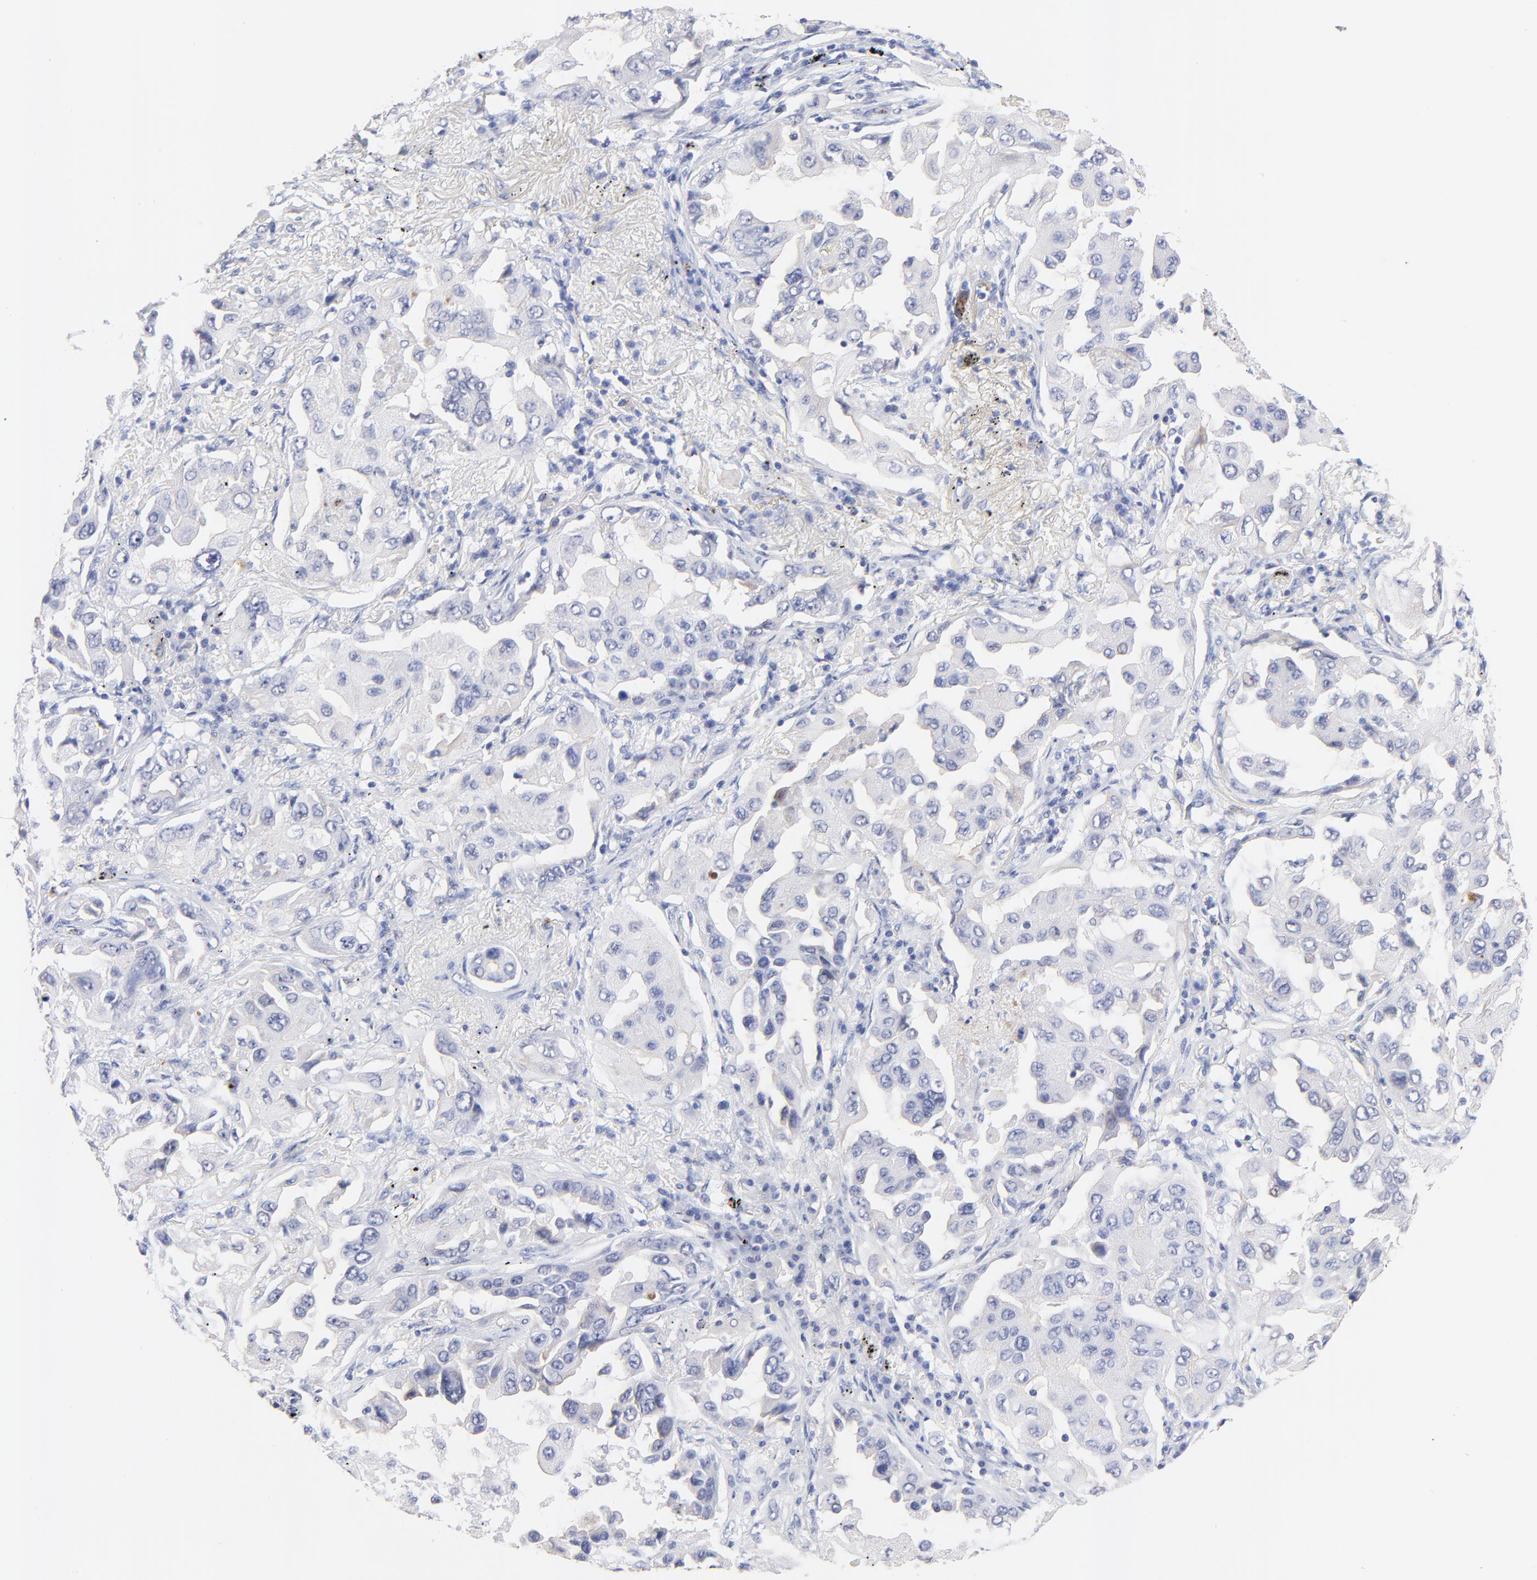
{"staining": {"intensity": "negative", "quantity": "none", "location": "none"}, "tissue": "lung cancer", "cell_type": "Tumor cells", "image_type": "cancer", "snomed": [{"axis": "morphology", "description": "Adenocarcinoma, NOS"}, {"axis": "topography", "description": "Lung"}], "caption": "Immunohistochemistry of lung cancer (adenocarcinoma) shows no positivity in tumor cells.", "gene": "FAM117B", "patient": {"sex": "female", "age": 65}}